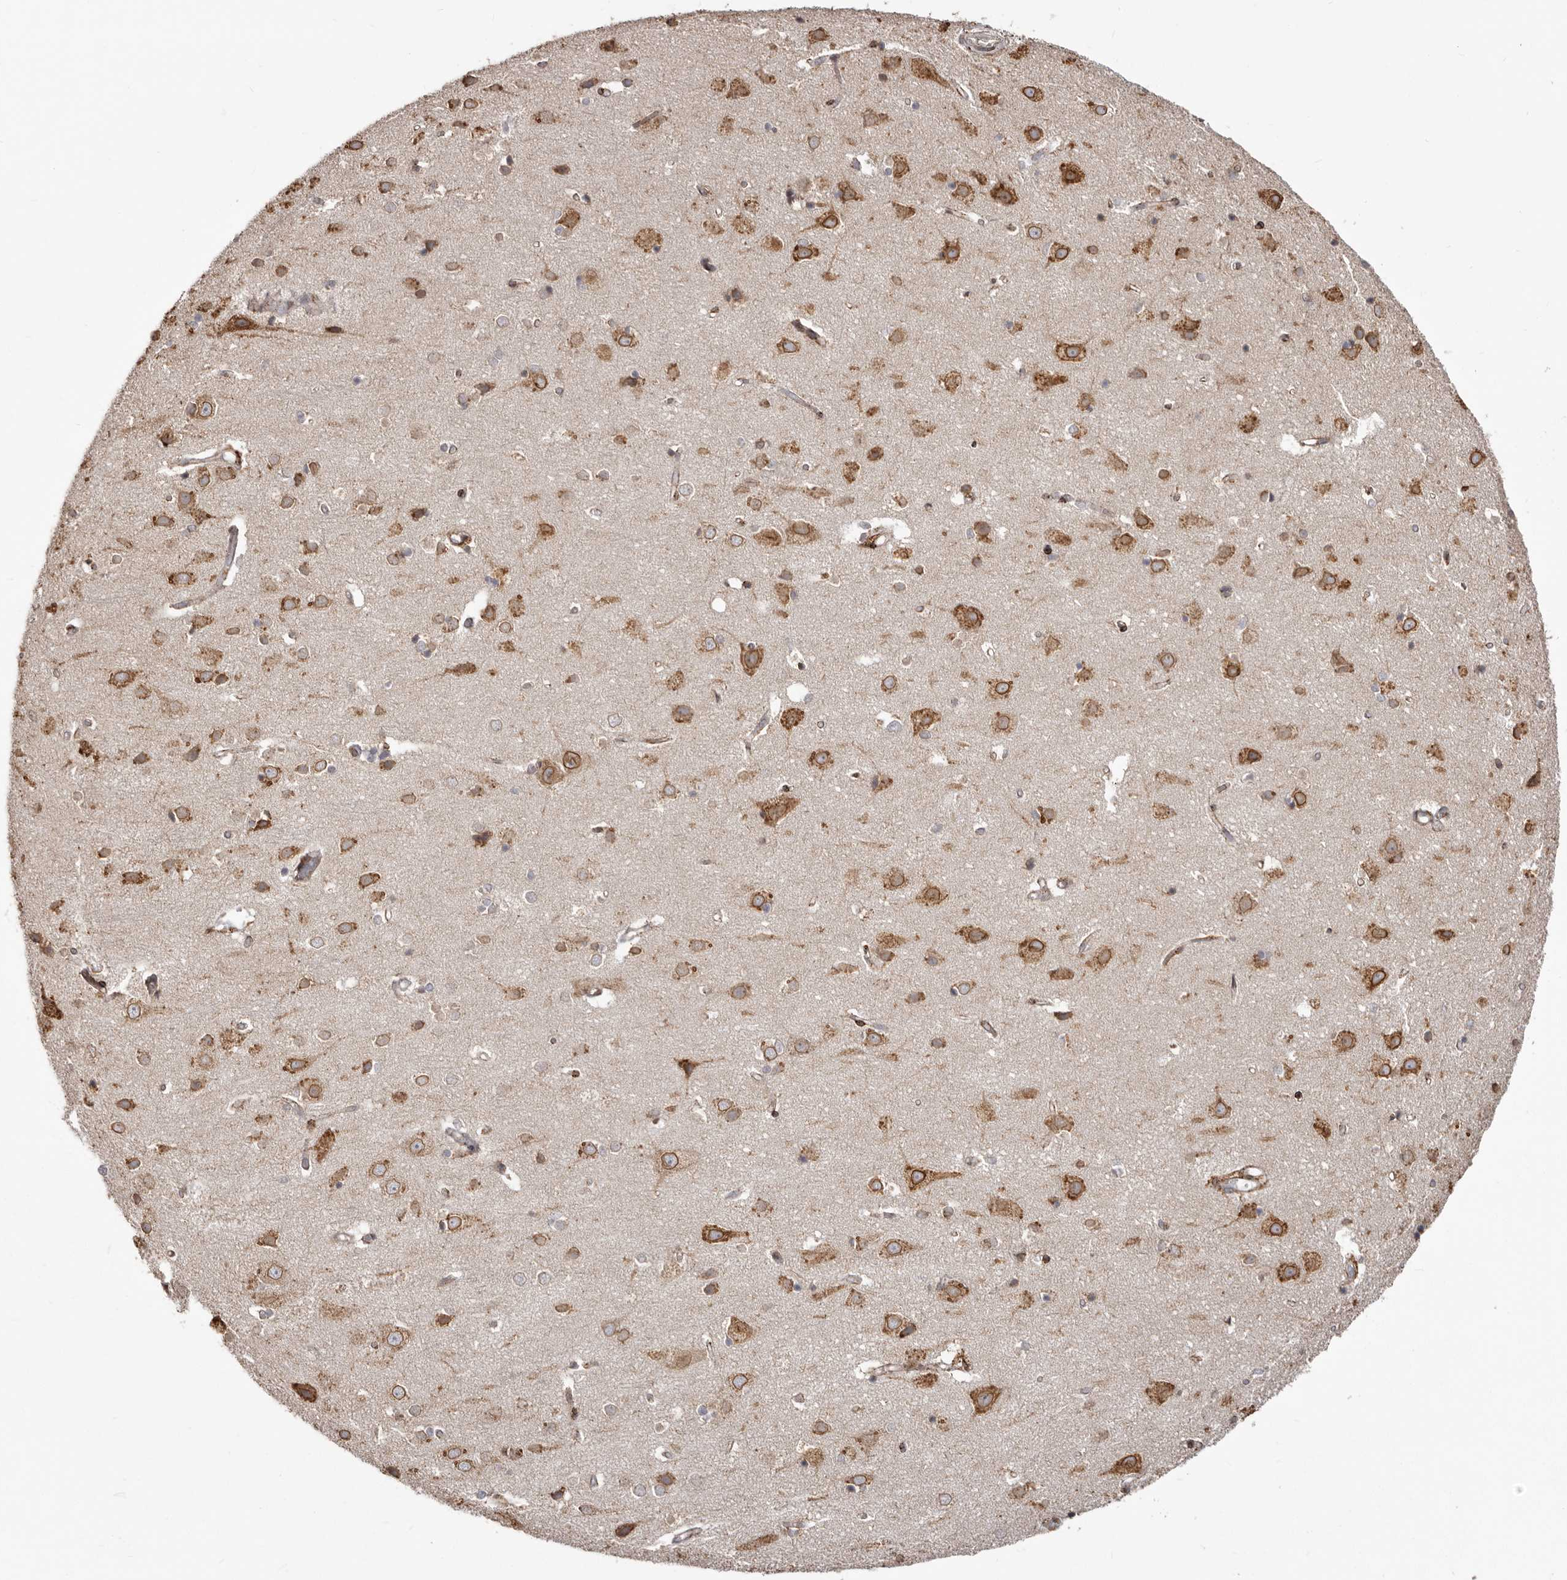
{"staining": {"intensity": "moderate", "quantity": ">75%", "location": "cytoplasmic/membranous"}, "tissue": "cerebral cortex", "cell_type": "Endothelial cells", "image_type": "normal", "snomed": [{"axis": "morphology", "description": "Normal tissue, NOS"}, {"axis": "topography", "description": "Cerebral cortex"}], "caption": "Endothelial cells display moderate cytoplasmic/membranous expression in approximately >75% of cells in normal cerebral cortex. Using DAB (brown) and hematoxylin (blue) stains, captured at high magnification using brightfield microscopy.", "gene": "NUP43", "patient": {"sex": "male", "age": 54}}